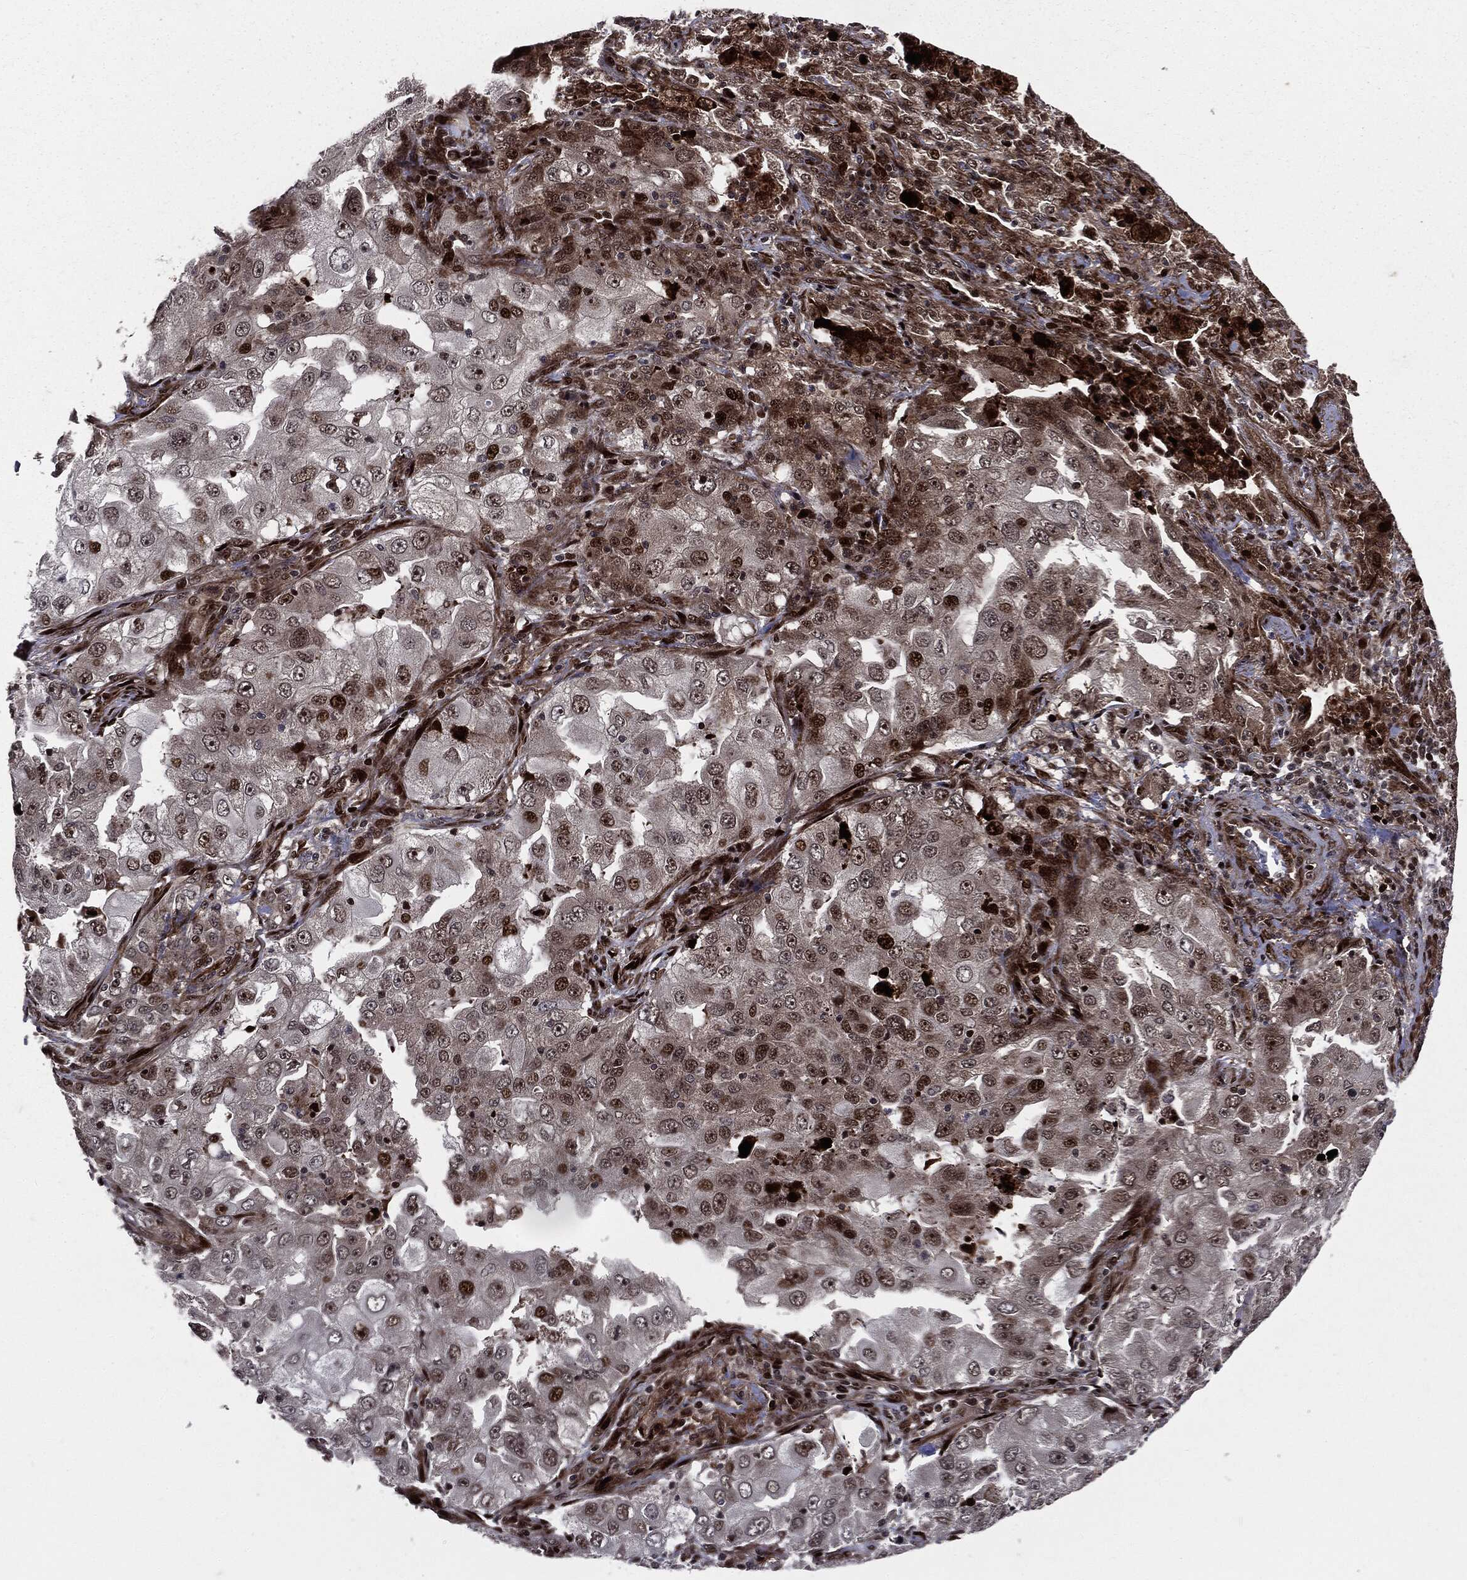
{"staining": {"intensity": "strong", "quantity": "<25%", "location": "nuclear"}, "tissue": "lung cancer", "cell_type": "Tumor cells", "image_type": "cancer", "snomed": [{"axis": "morphology", "description": "Adenocarcinoma, NOS"}, {"axis": "topography", "description": "Lung"}], "caption": "Immunohistochemistry photomicrograph of lung adenocarcinoma stained for a protein (brown), which shows medium levels of strong nuclear expression in approximately <25% of tumor cells.", "gene": "SMAD4", "patient": {"sex": "female", "age": 61}}